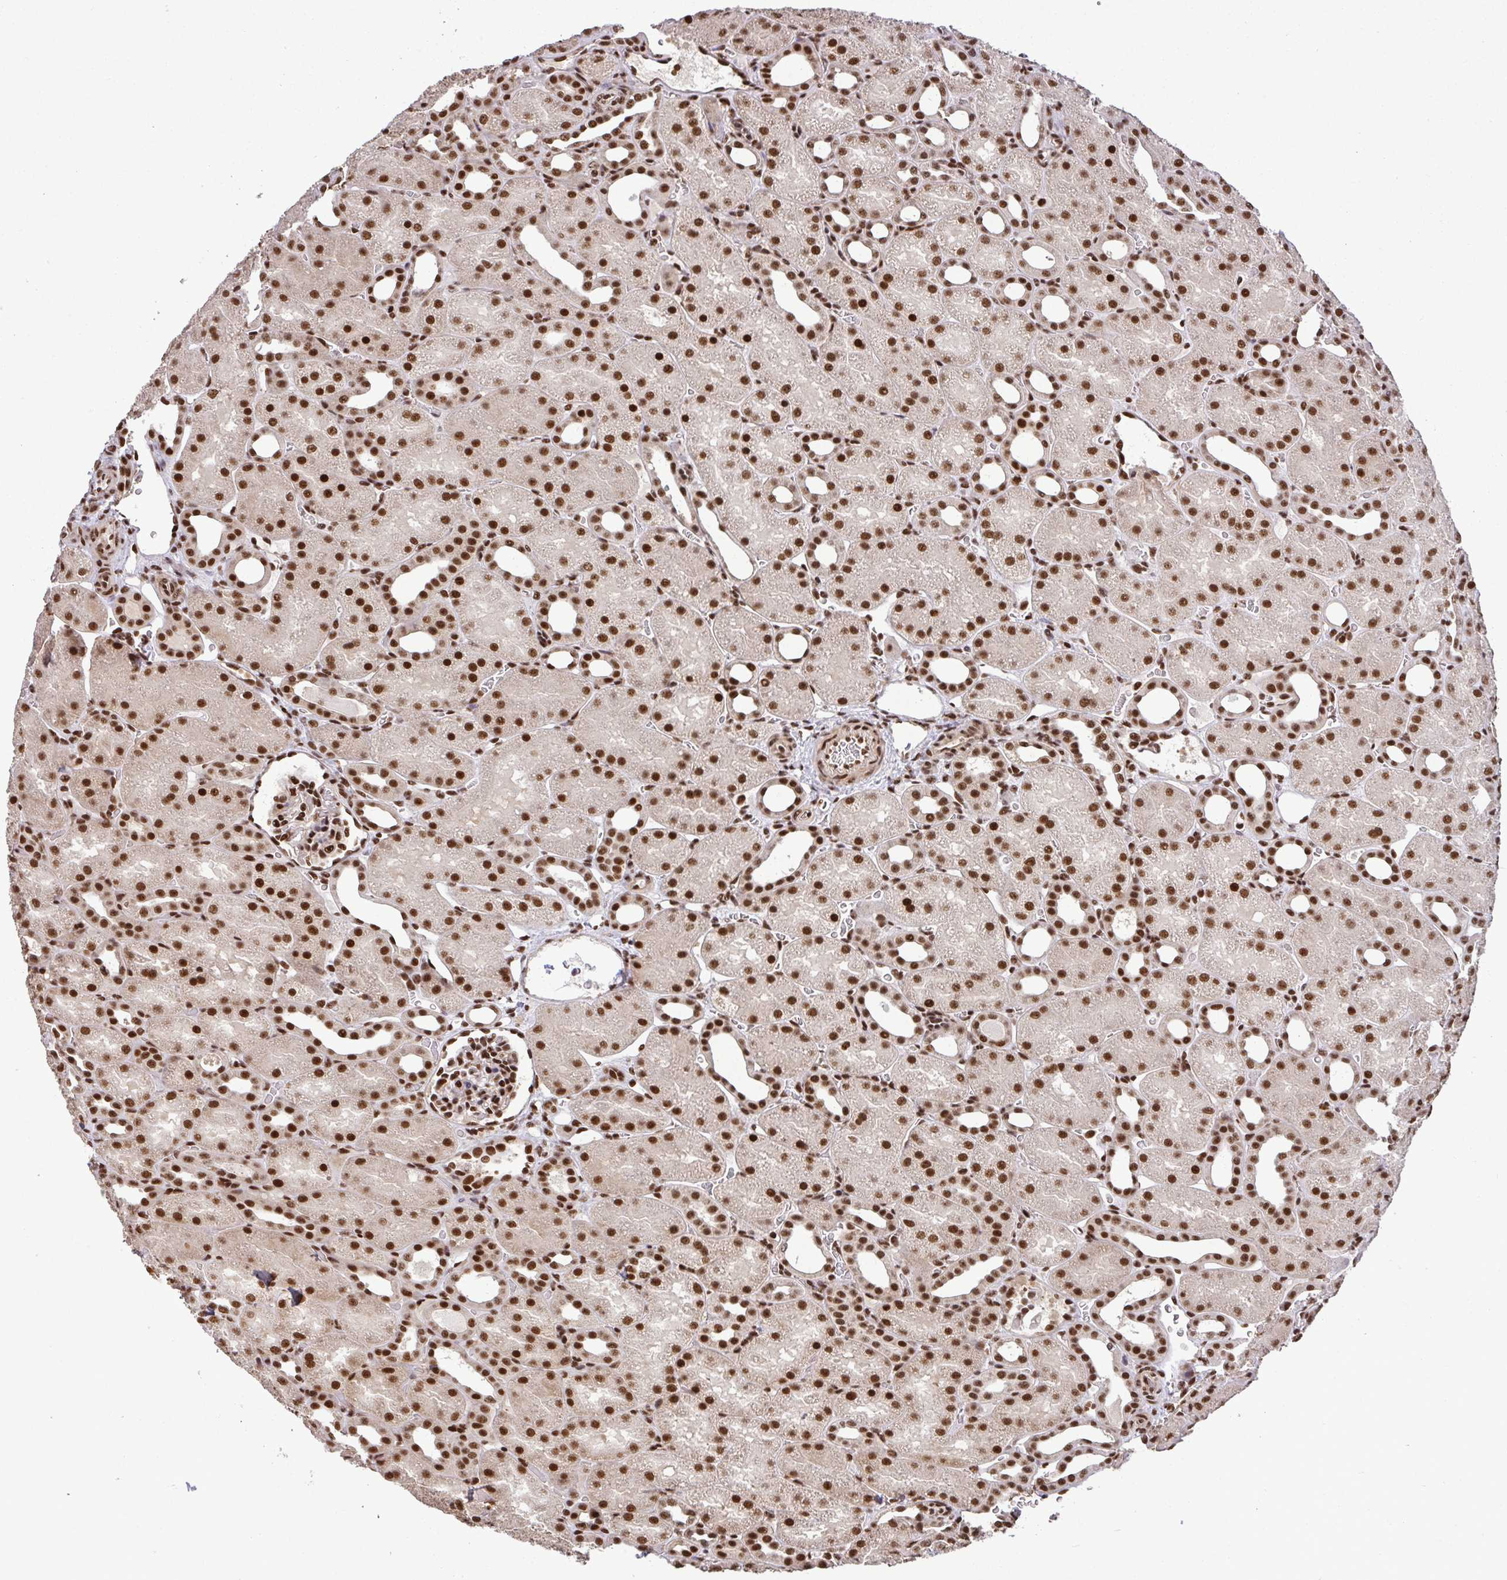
{"staining": {"intensity": "strong", "quantity": ">75%", "location": "nuclear"}, "tissue": "kidney", "cell_type": "Cells in glomeruli", "image_type": "normal", "snomed": [{"axis": "morphology", "description": "Normal tissue, NOS"}, {"axis": "topography", "description": "Kidney"}], "caption": "Immunohistochemistry photomicrograph of benign kidney: kidney stained using immunohistochemistry reveals high levels of strong protein expression localized specifically in the nuclear of cells in glomeruli, appearing as a nuclear brown color.", "gene": "U2AF1L4", "patient": {"sex": "male", "age": 2}}